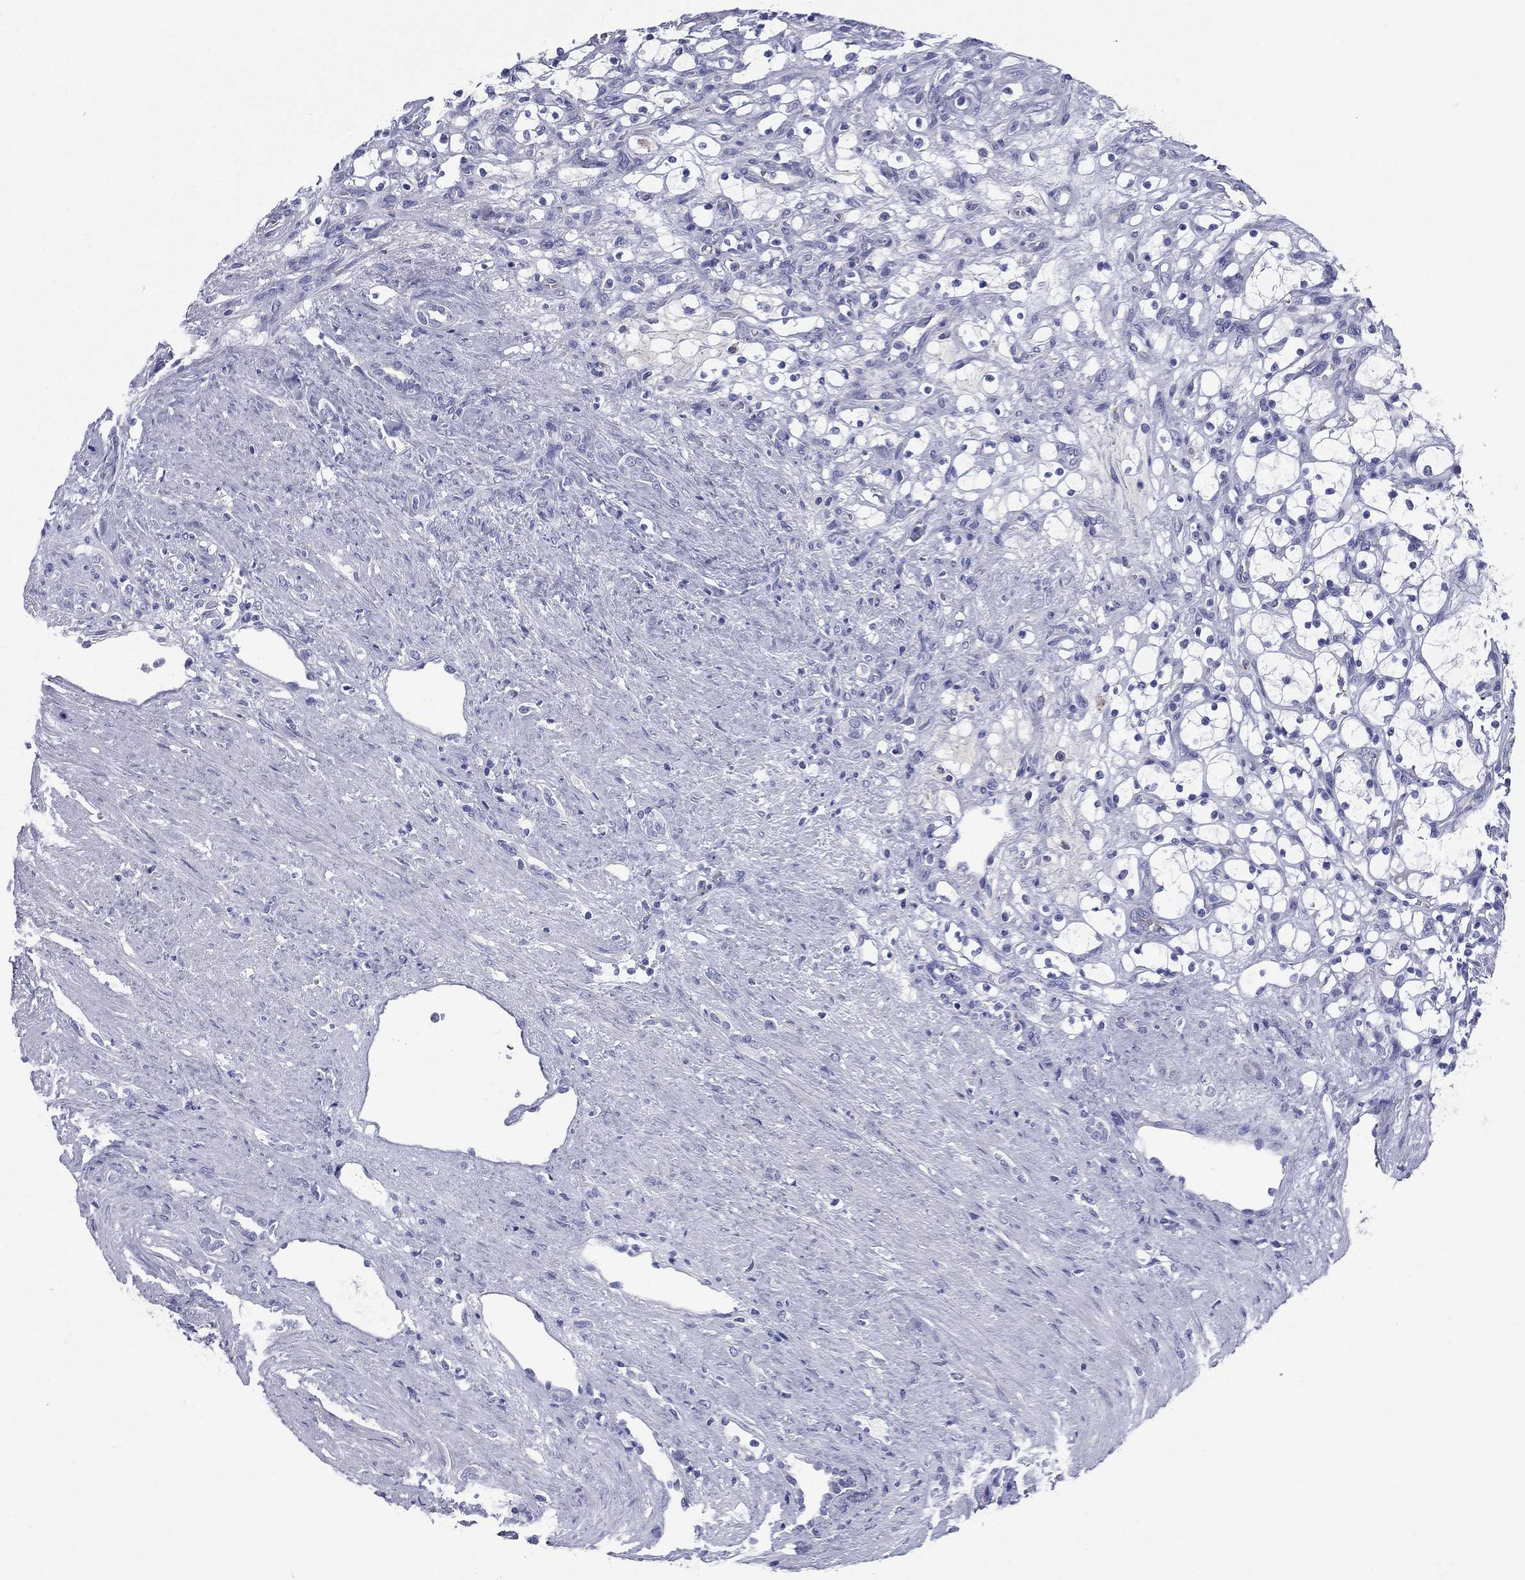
{"staining": {"intensity": "negative", "quantity": "none", "location": "none"}, "tissue": "renal cancer", "cell_type": "Tumor cells", "image_type": "cancer", "snomed": [{"axis": "morphology", "description": "Adenocarcinoma, NOS"}, {"axis": "topography", "description": "Kidney"}], "caption": "Protein analysis of renal adenocarcinoma demonstrates no significant positivity in tumor cells.", "gene": "FCER2", "patient": {"sex": "female", "age": 69}}